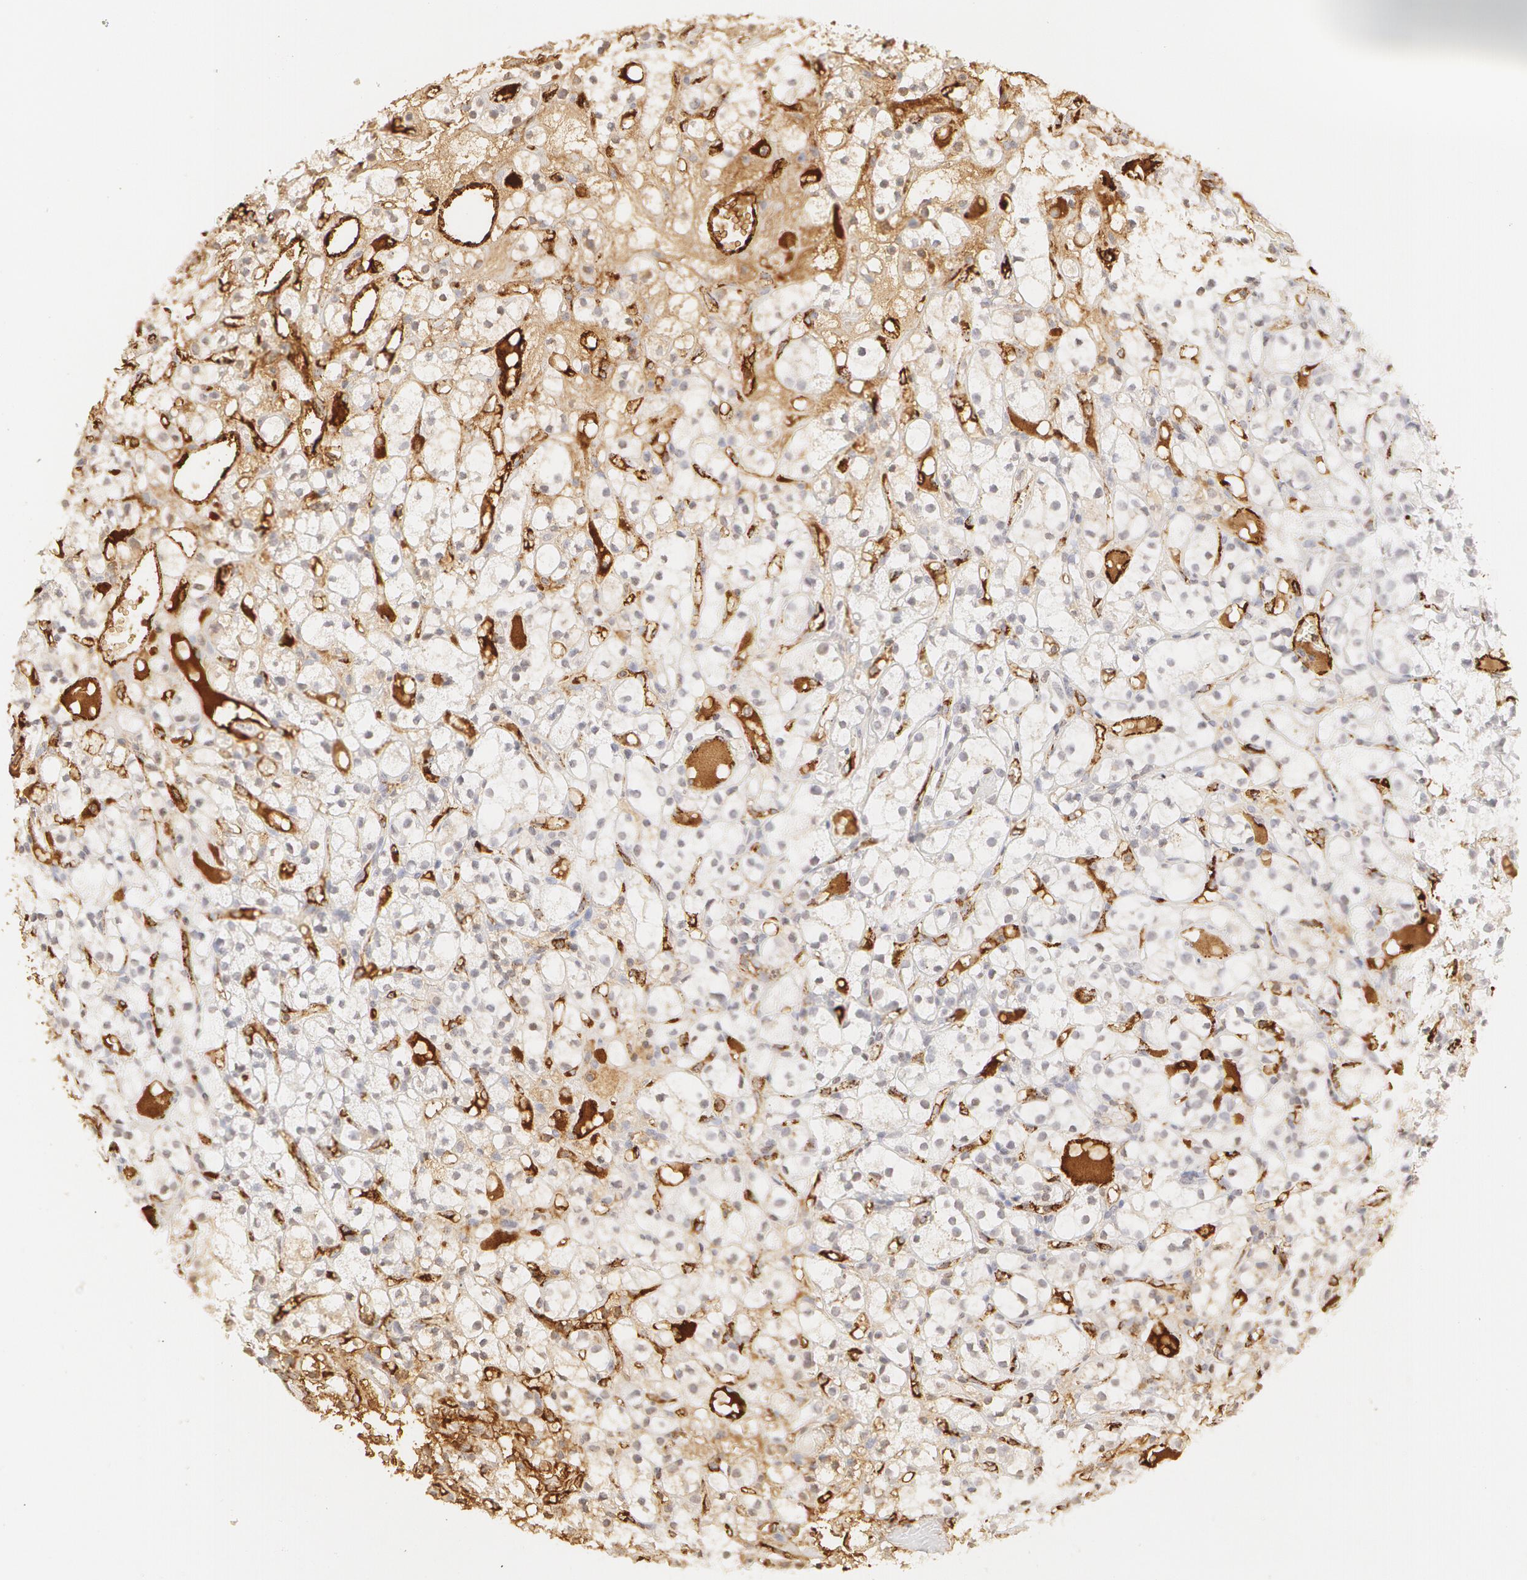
{"staining": {"intensity": "negative", "quantity": "none", "location": "none"}, "tissue": "renal cancer", "cell_type": "Tumor cells", "image_type": "cancer", "snomed": [{"axis": "morphology", "description": "Adenocarcinoma, NOS"}, {"axis": "topography", "description": "Kidney"}], "caption": "This photomicrograph is of renal cancer (adenocarcinoma) stained with immunohistochemistry to label a protein in brown with the nuclei are counter-stained blue. There is no positivity in tumor cells. (DAB immunohistochemistry with hematoxylin counter stain).", "gene": "VWF", "patient": {"sex": "male", "age": 61}}